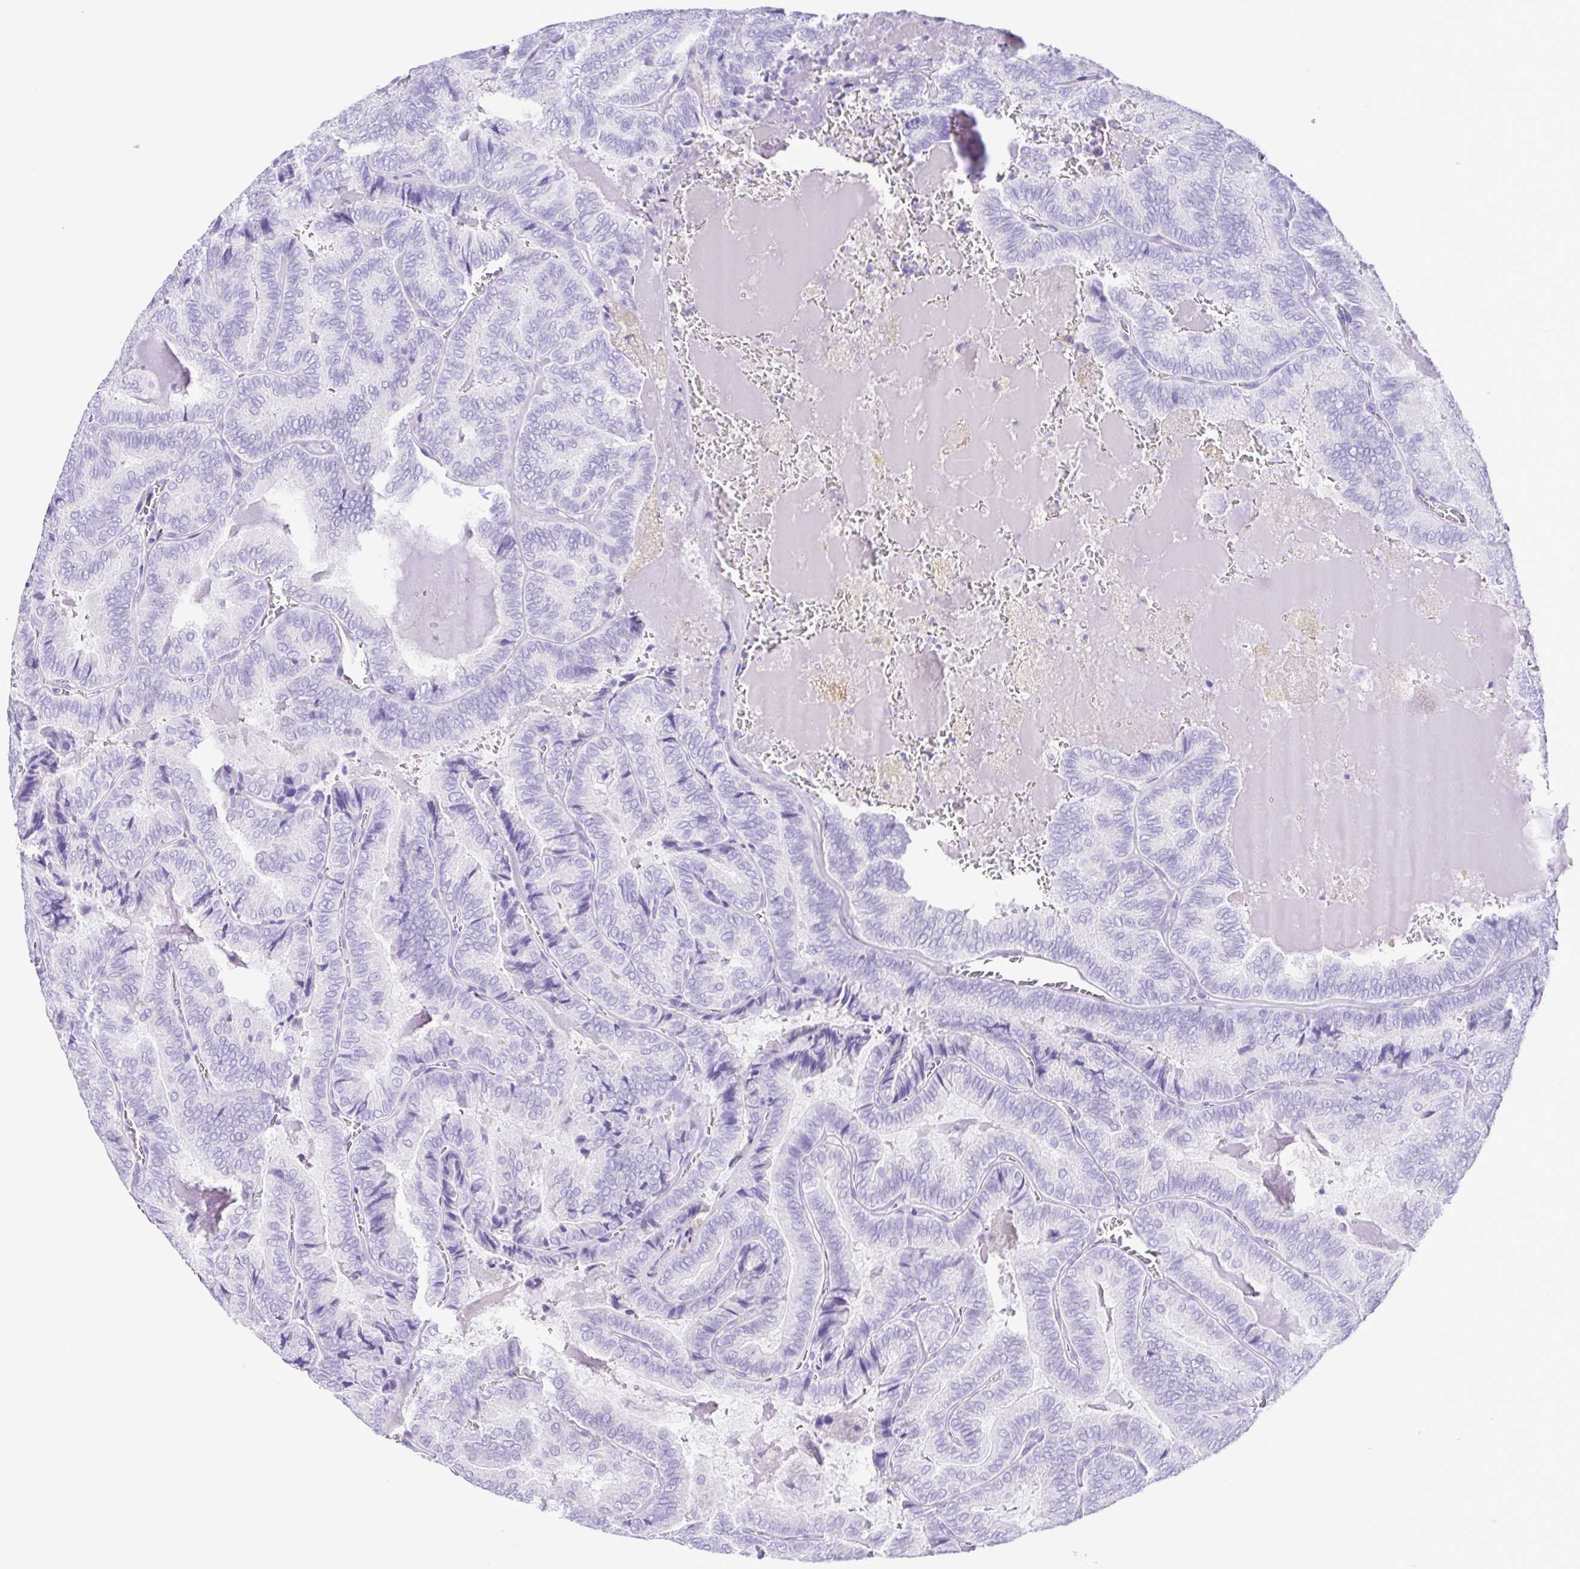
{"staining": {"intensity": "negative", "quantity": "none", "location": "none"}, "tissue": "thyroid cancer", "cell_type": "Tumor cells", "image_type": "cancer", "snomed": [{"axis": "morphology", "description": "Papillary adenocarcinoma, NOS"}, {"axis": "topography", "description": "Thyroid gland"}], "caption": "There is no significant expression in tumor cells of papillary adenocarcinoma (thyroid).", "gene": "CASP14", "patient": {"sex": "female", "age": 75}}